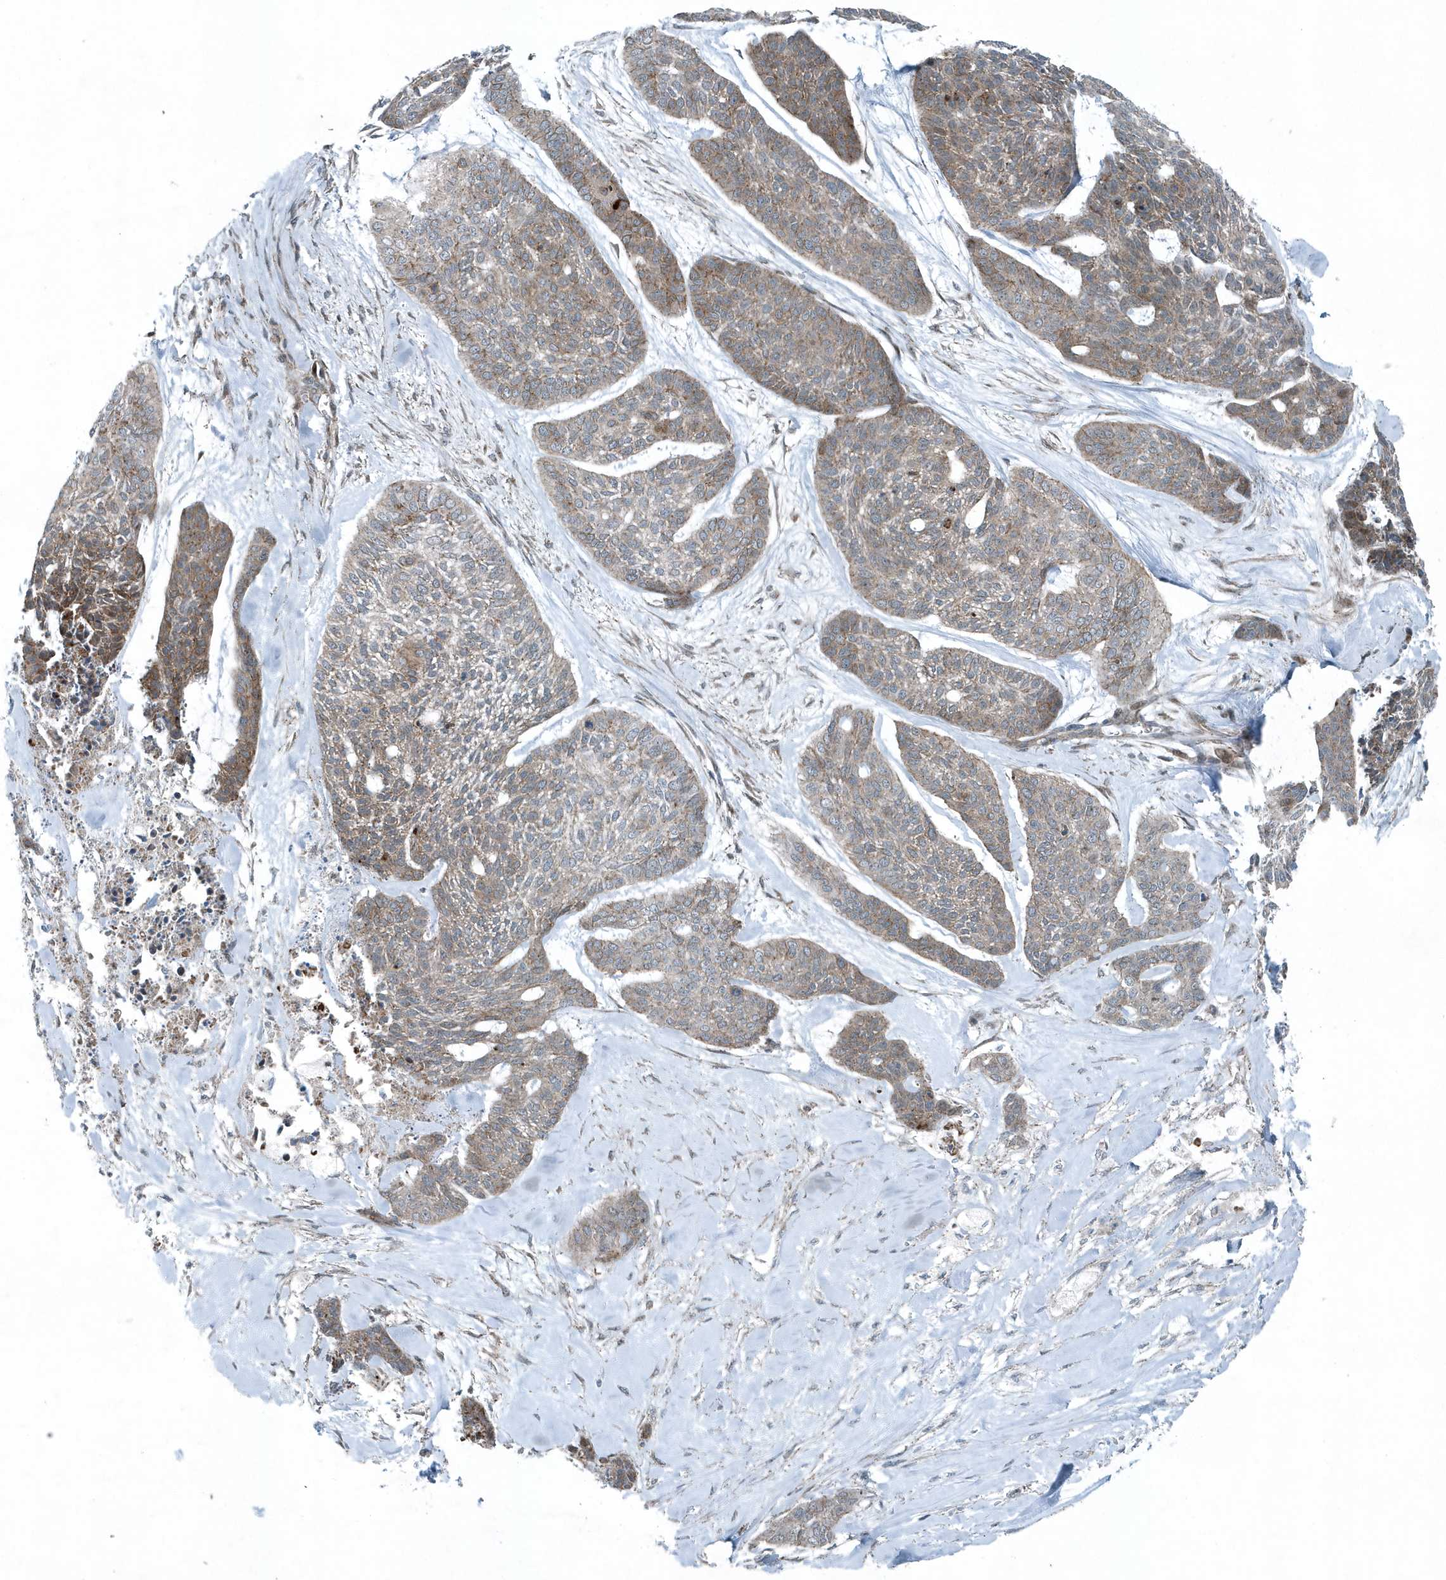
{"staining": {"intensity": "weak", "quantity": "25%-75%", "location": "cytoplasmic/membranous"}, "tissue": "skin cancer", "cell_type": "Tumor cells", "image_type": "cancer", "snomed": [{"axis": "morphology", "description": "Basal cell carcinoma"}, {"axis": "topography", "description": "Skin"}], "caption": "IHC micrograph of neoplastic tissue: skin cancer (basal cell carcinoma) stained using IHC reveals low levels of weak protein expression localized specifically in the cytoplasmic/membranous of tumor cells, appearing as a cytoplasmic/membranous brown color.", "gene": "GCC2", "patient": {"sex": "female", "age": 64}}